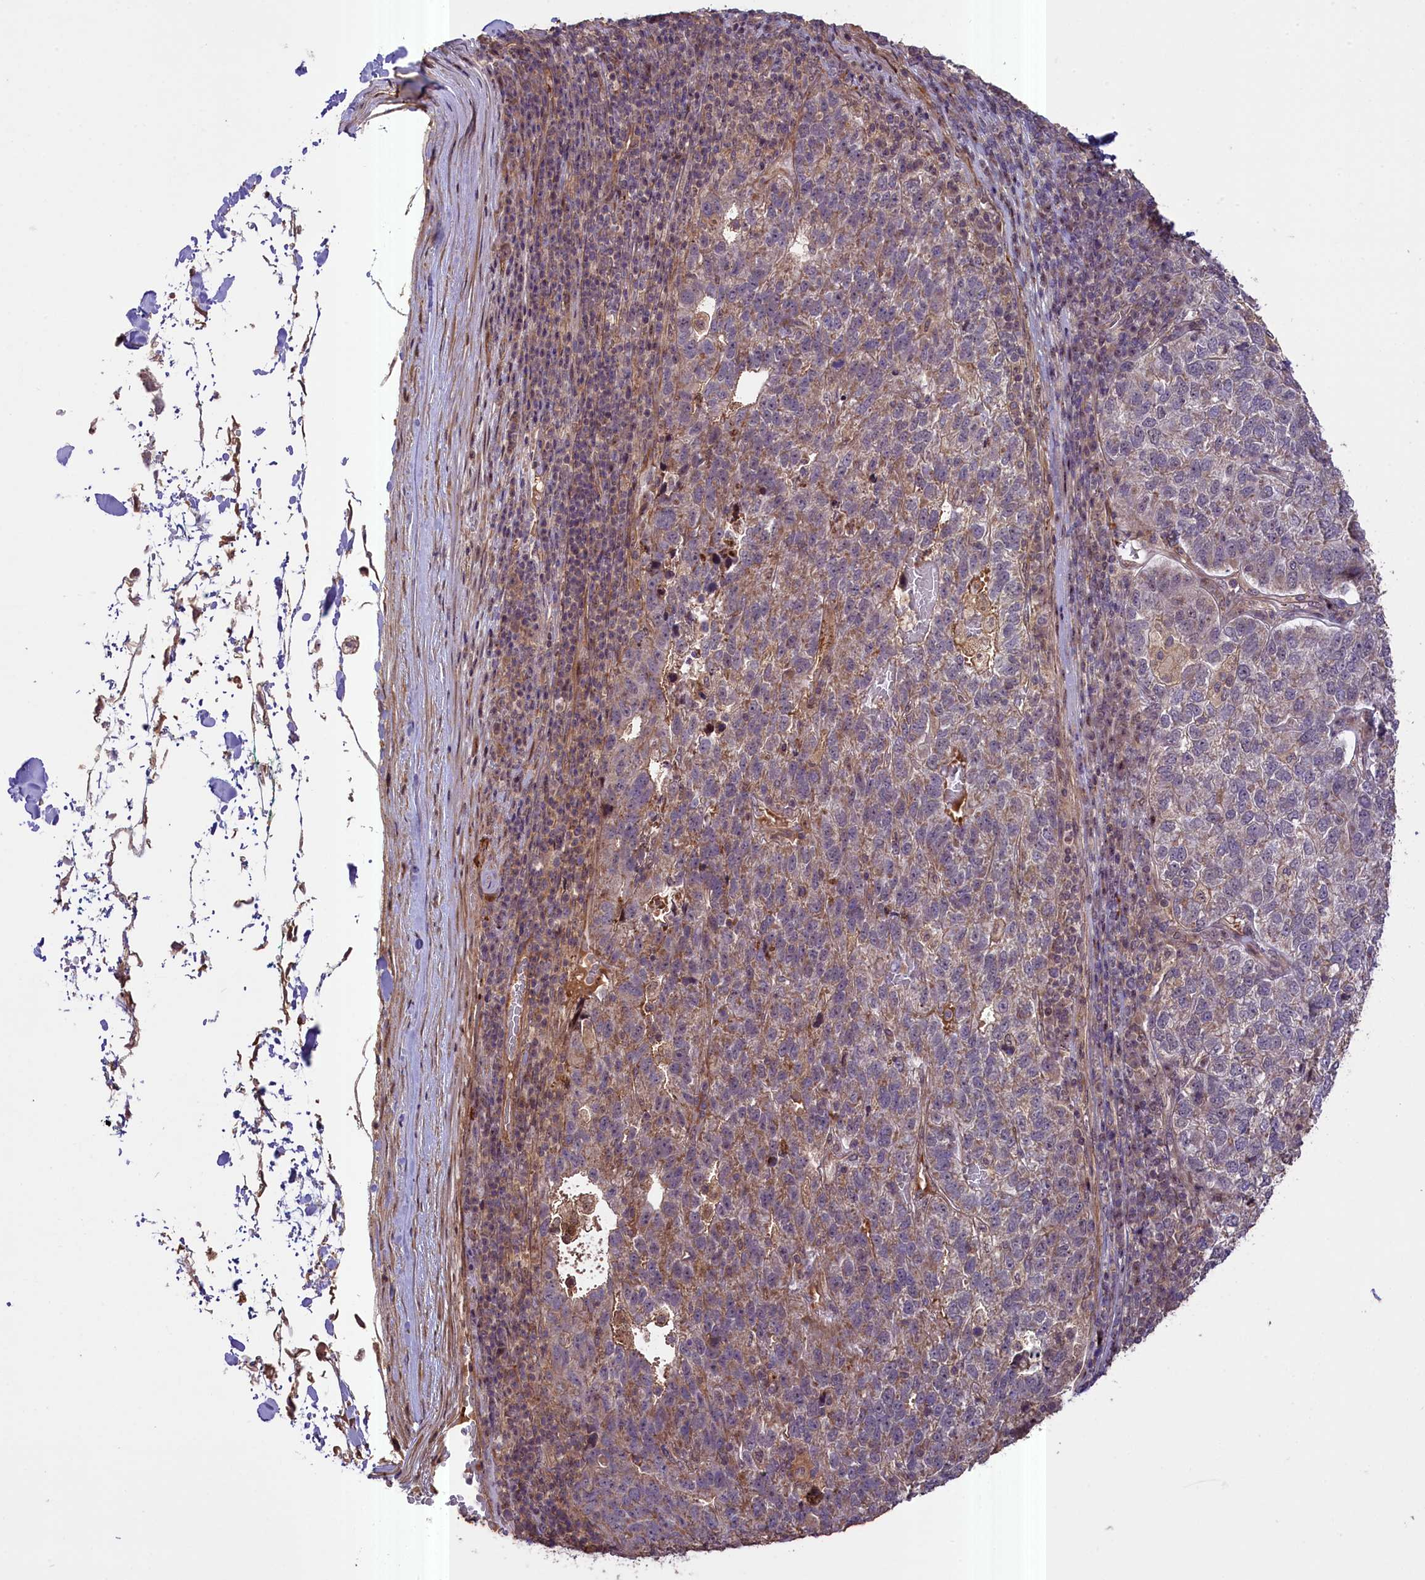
{"staining": {"intensity": "moderate", "quantity": "25%-75%", "location": "cytoplasmic/membranous"}, "tissue": "pancreatic cancer", "cell_type": "Tumor cells", "image_type": "cancer", "snomed": [{"axis": "morphology", "description": "Adenocarcinoma, NOS"}, {"axis": "topography", "description": "Pancreas"}], "caption": "This photomicrograph reveals immunohistochemistry (IHC) staining of pancreatic cancer (adenocarcinoma), with medium moderate cytoplasmic/membranous positivity in about 25%-75% of tumor cells.", "gene": "FUZ", "patient": {"sex": "female", "age": 61}}